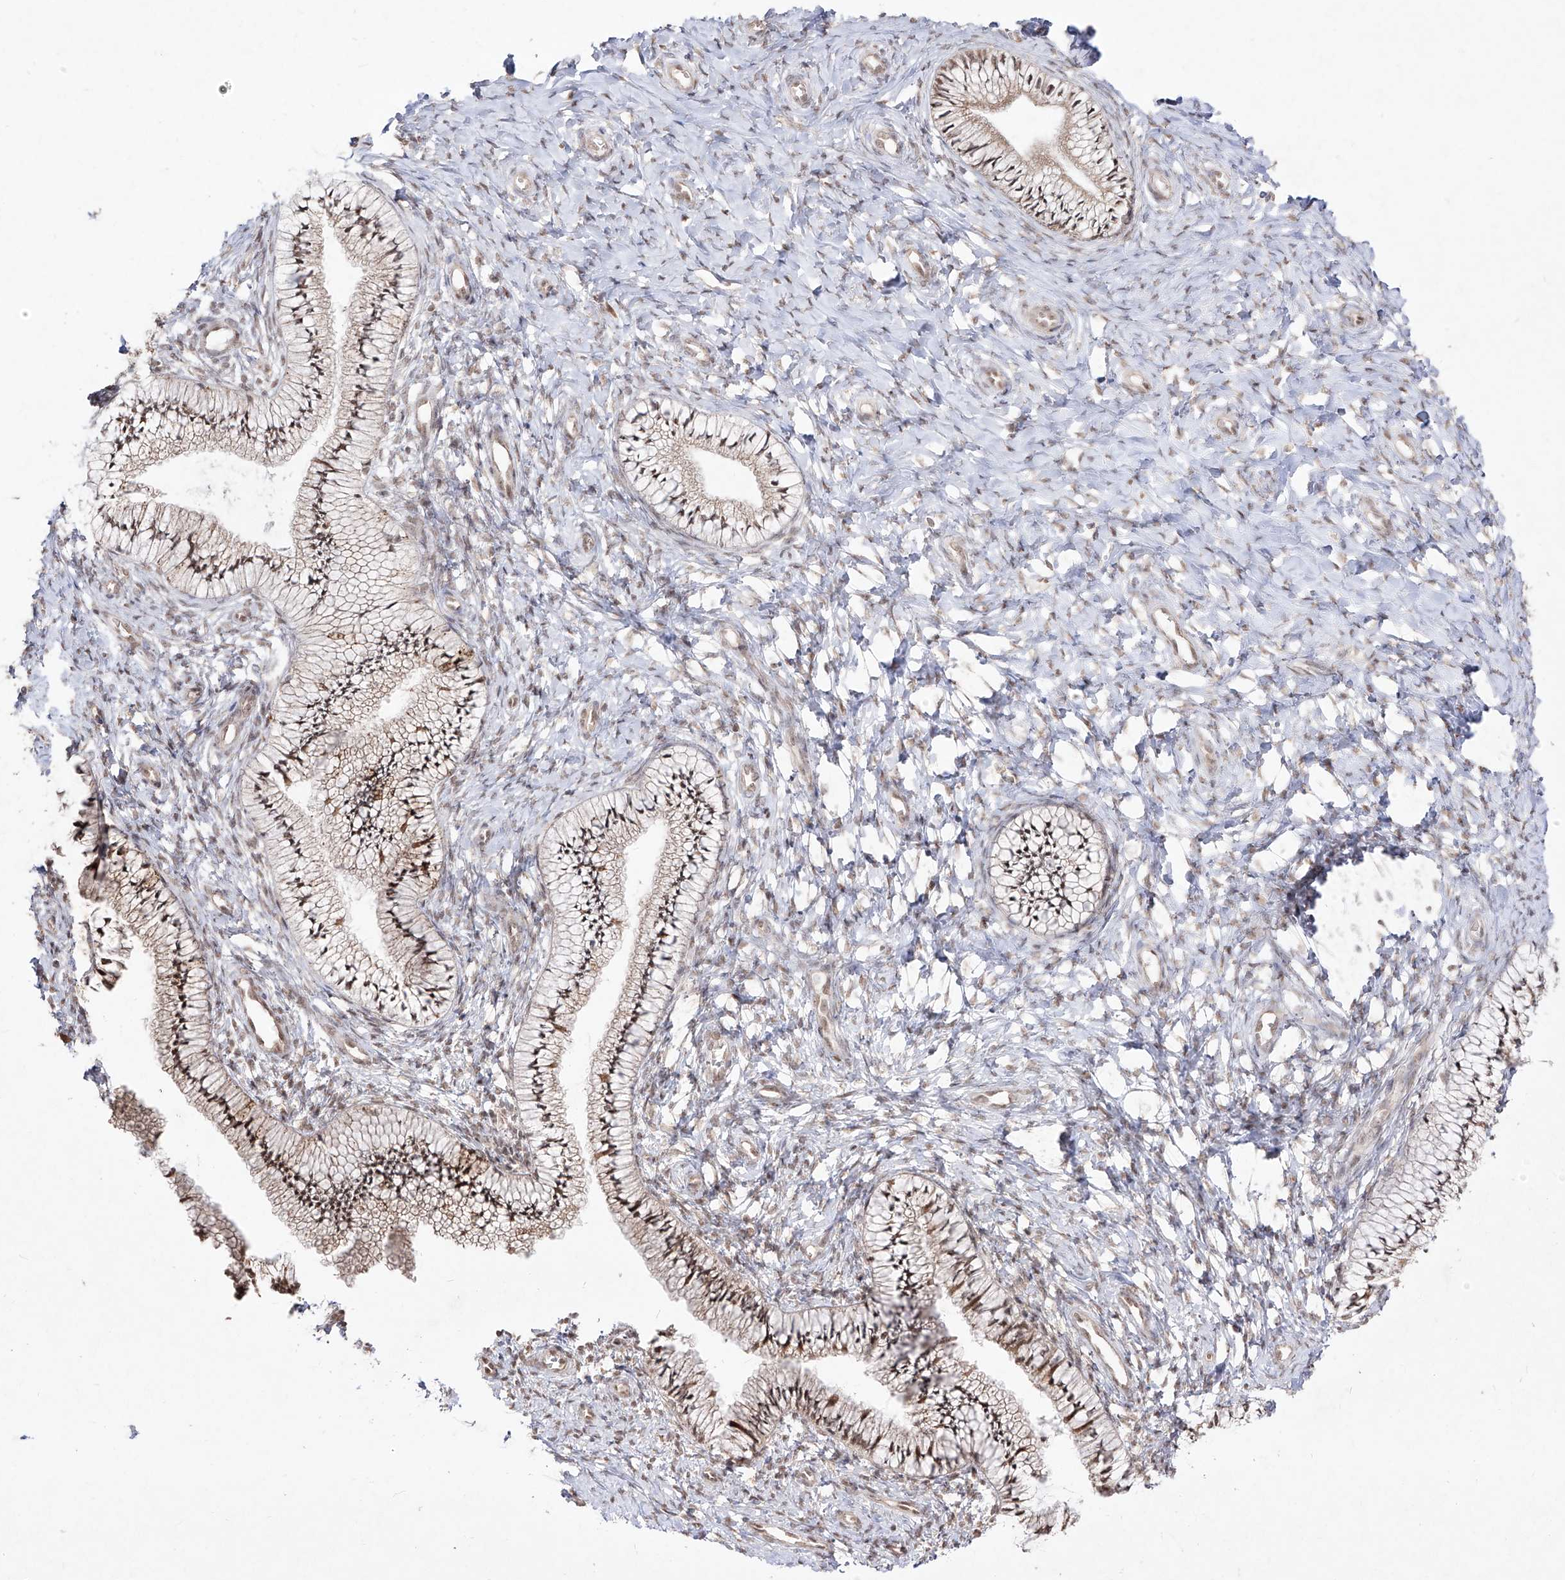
{"staining": {"intensity": "moderate", "quantity": "25%-75%", "location": "nuclear"}, "tissue": "cervix", "cell_type": "Glandular cells", "image_type": "normal", "snomed": [{"axis": "morphology", "description": "Normal tissue, NOS"}, {"axis": "topography", "description": "Cervix"}], "caption": "IHC histopathology image of benign cervix: cervix stained using IHC shows medium levels of moderate protein expression localized specifically in the nuclear of glandular cells, appearing as a nuclear brown color.", "gene": "SNRNP27", "patient": {"sex": "female", "age": 36}}